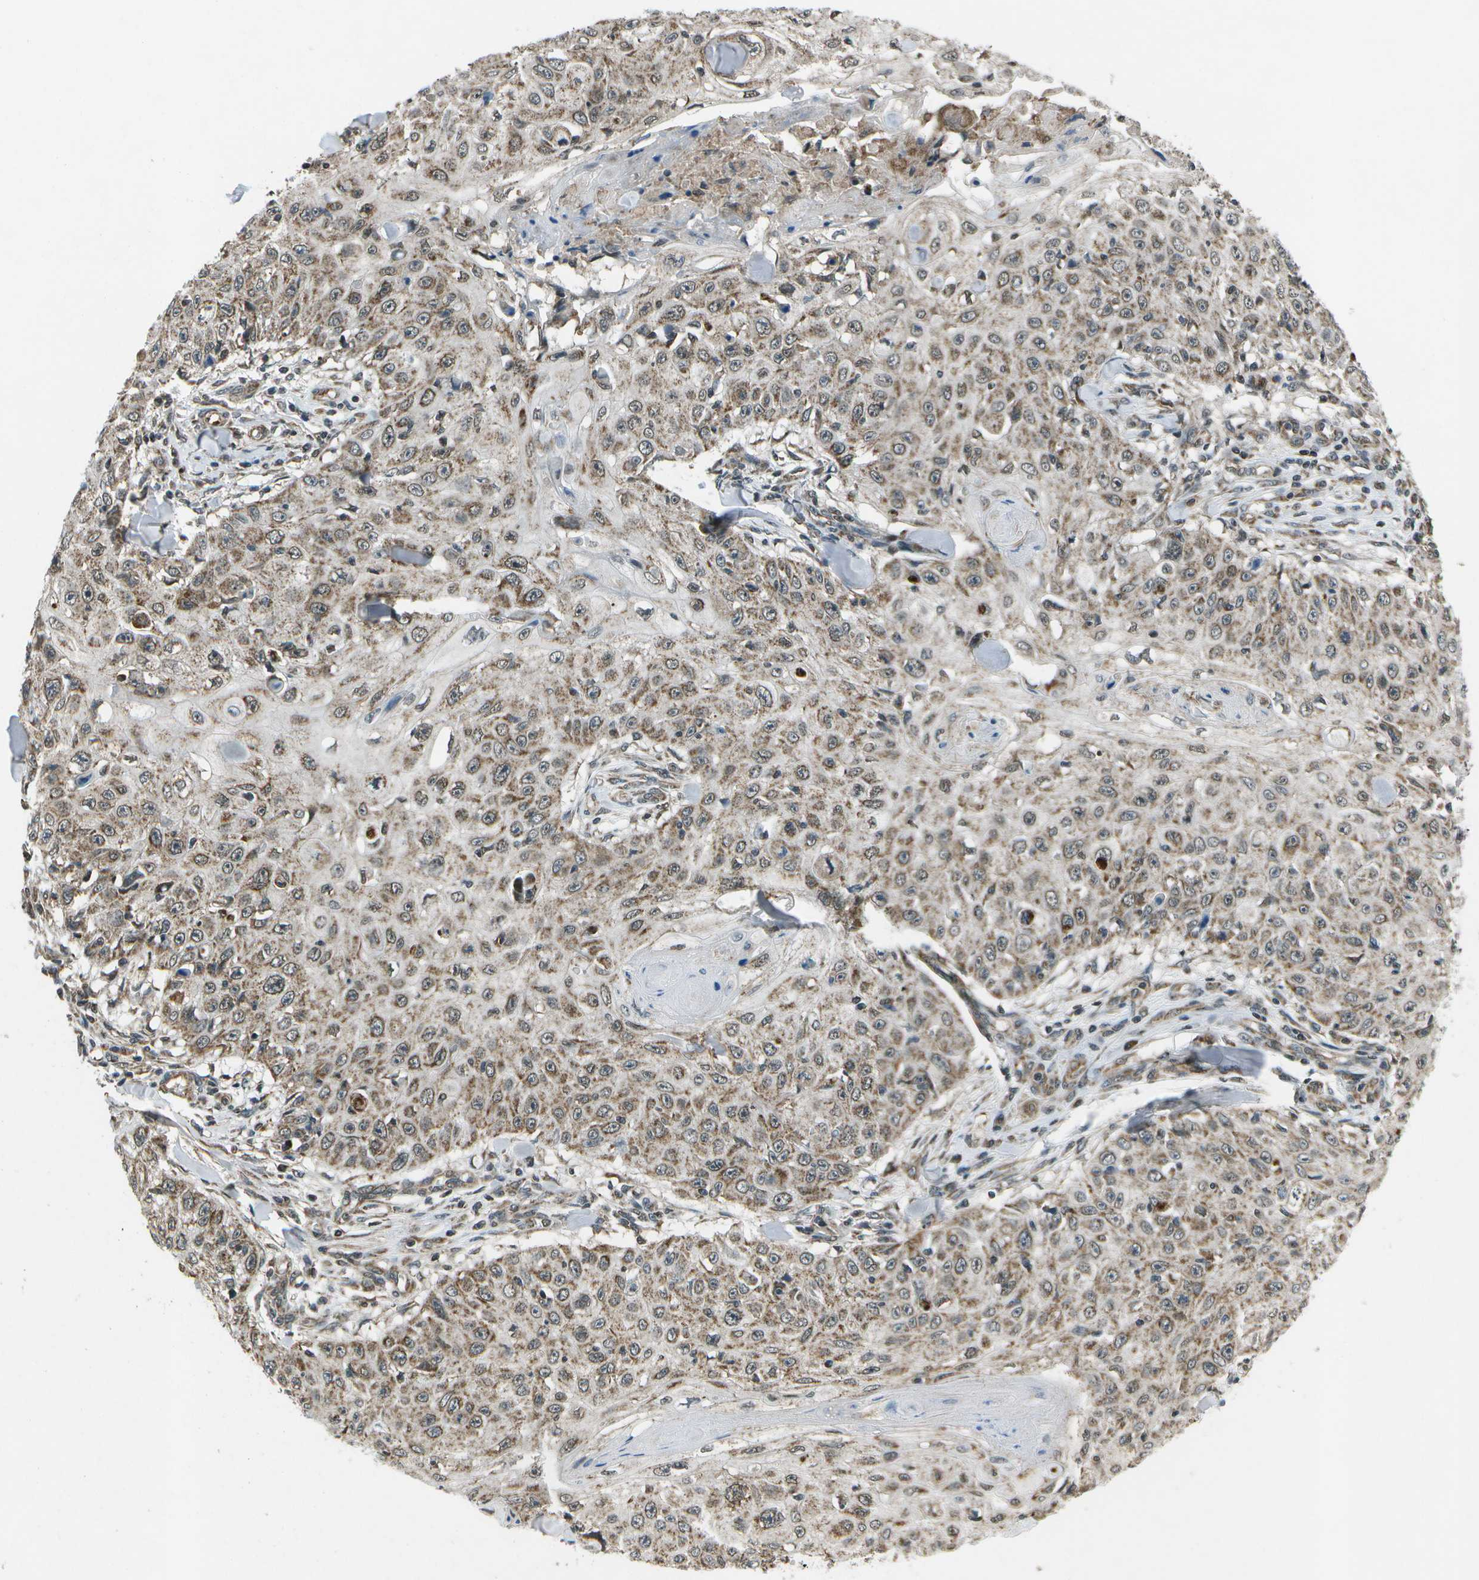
{"staining": {"intensity": "moderate", "quantity": ">75%", "location": "cytoplasmic/membranous"}, "tissue": "skin cancer", "cell_type": "Tumor cells", "image_type": "cancer", "snomed": [{"axis": "morphology", "description": "Squamous cell carcinoma, NOS"}, {"axis": "topography", "description": "Skin"}], "caption": "Approximately >75% of tumor cells in human skin cancer (squamous cell carcinoma) demonstrate moderate cytoplasmic/membranous protein staining as visualized by brown immunohistochemical staining.", "gene": "EIF2AK1", "patient": {"sex": "male", "age": 86}}